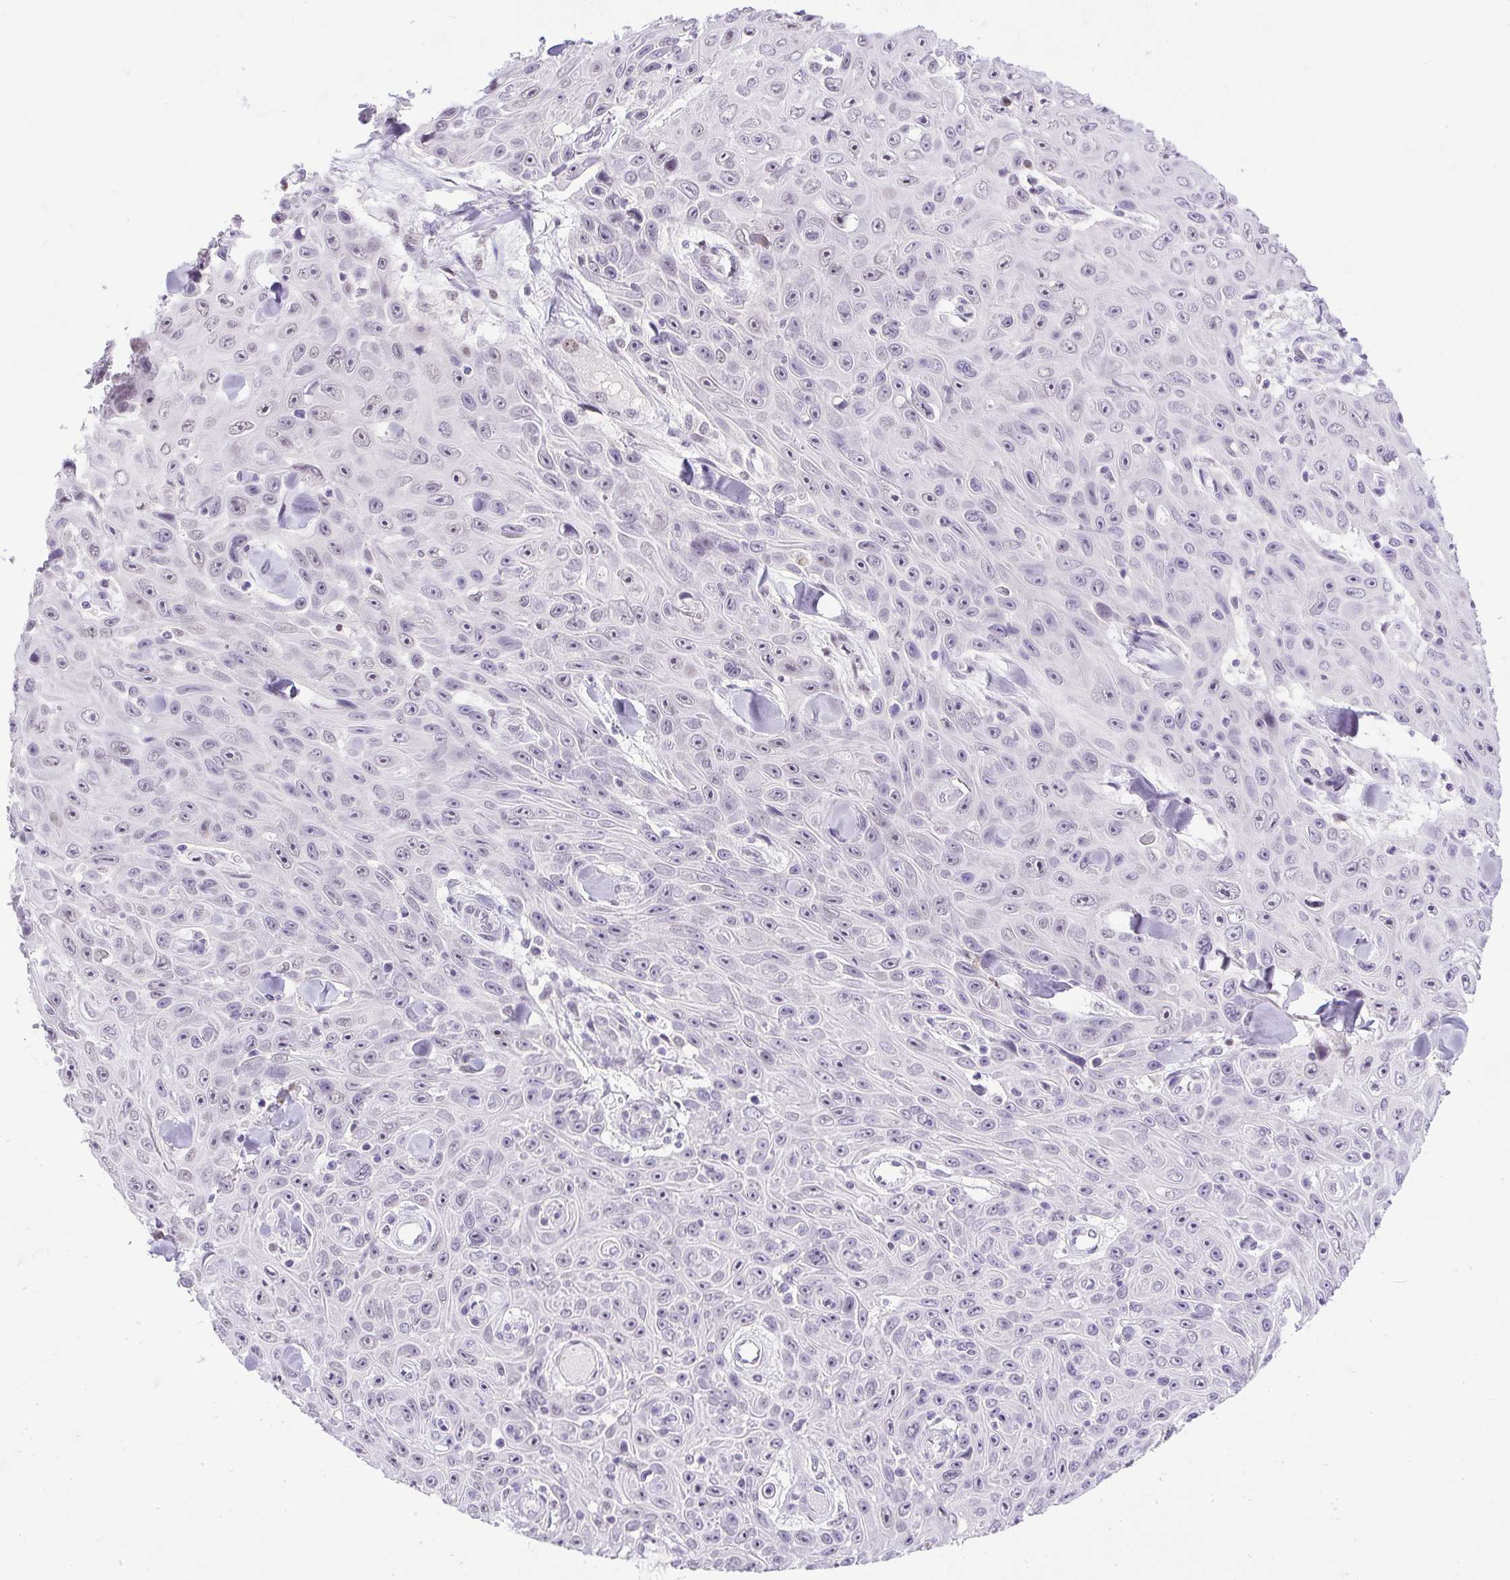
{"staining": {"intensity": "negative", "quantity": "none", "location": "none"}, "tissue": "skin cancer", "cell_type": "Tumor cells", "image_type": "cancer", "snomed": [{"axis": "morphology", "description": "Squamous cell carcinoma, NOS"}, {"axis": "topography", "description": "Skin"}], "caption": "High power microscopy histopathology image of an immunohistochemistry (IHC) micrograph of skin squamous cell carcinoma, revealing no significant positivity in tumor cells.", "gene": "WNT10B", "patient": {"sex": "male", "age": 82}}